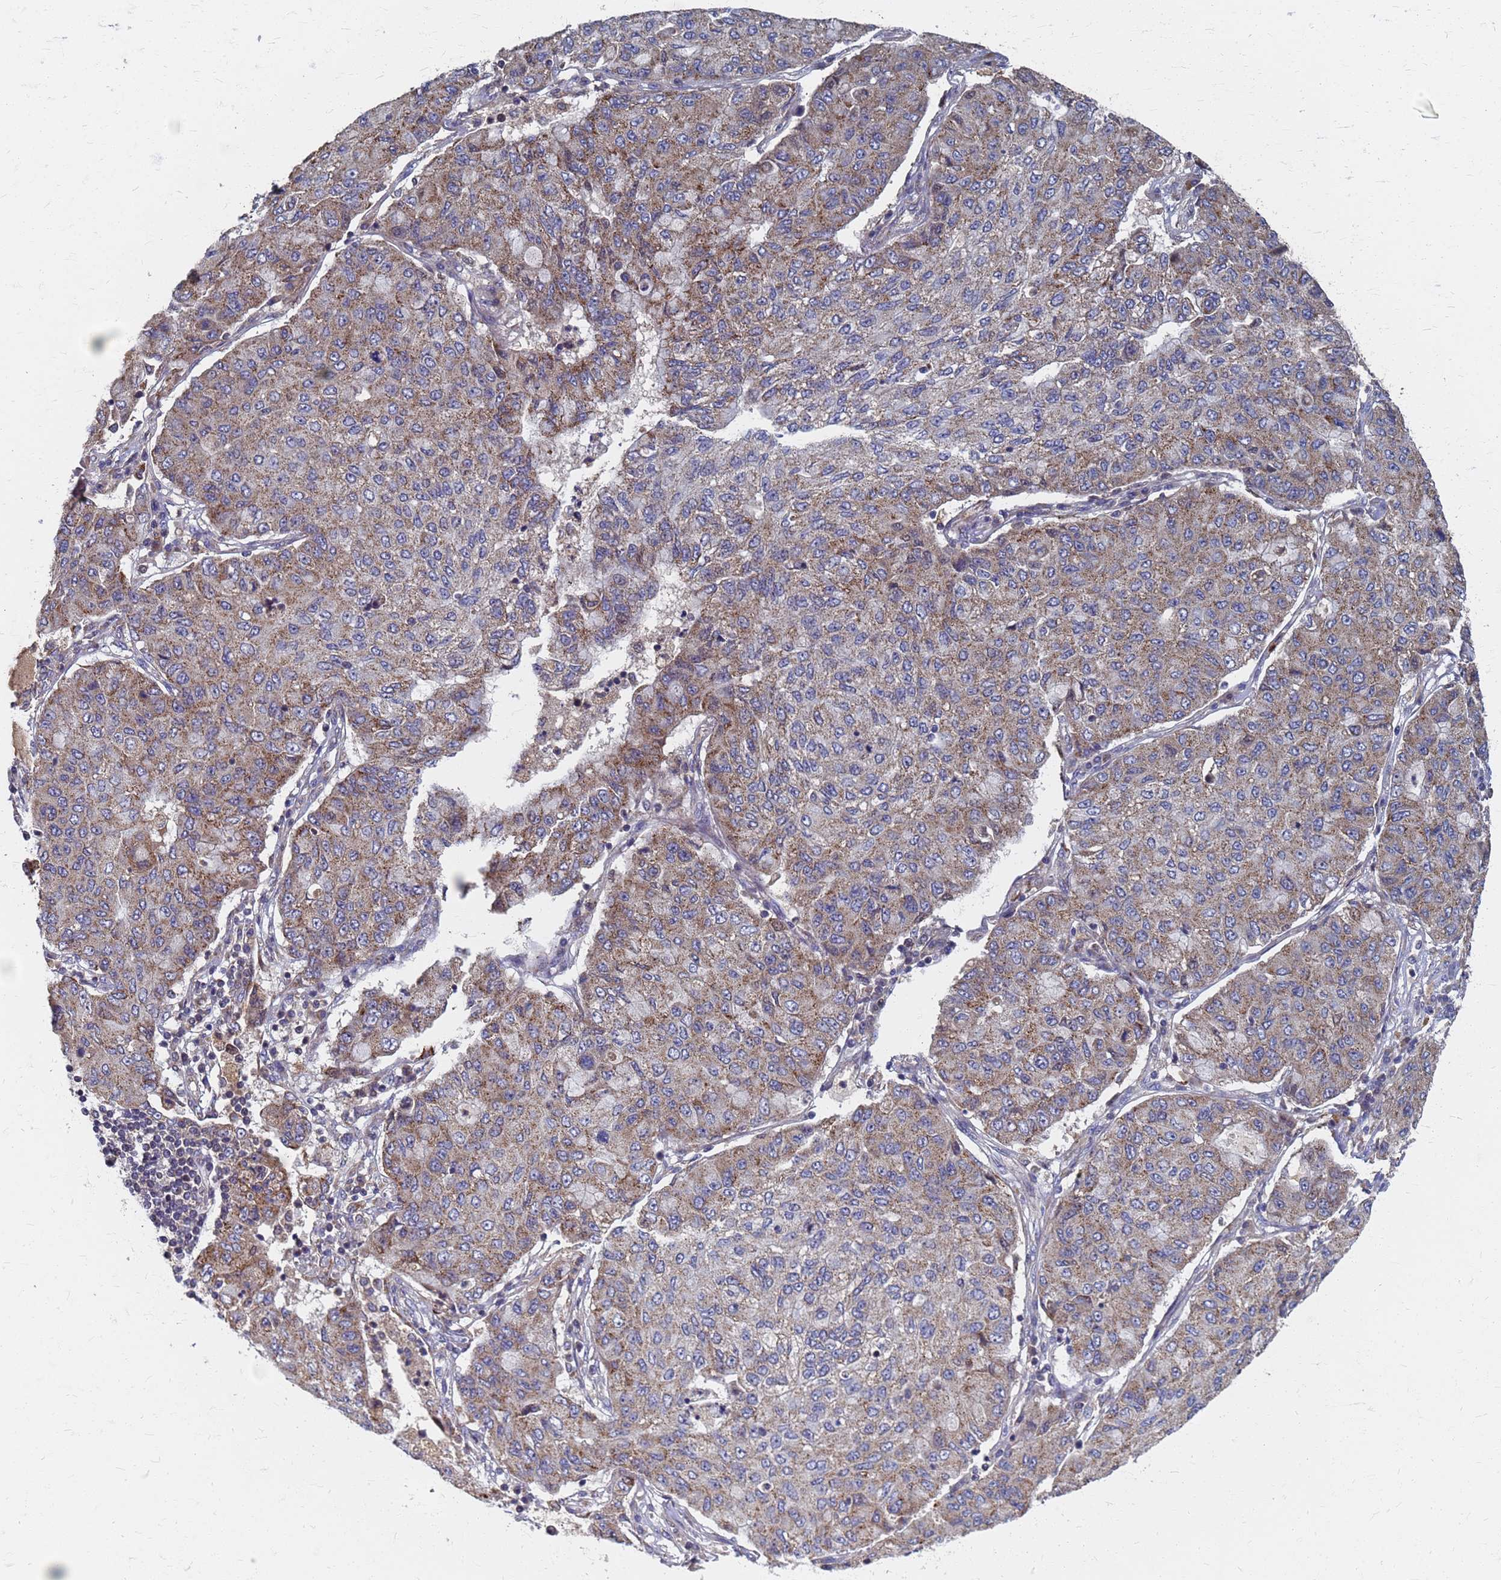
{"staining": {"intensity": "moderate", "quantity": "25%-75%", "location": "cytoplasmic/membranous"}, "tissue": "lung cancer", "cell_type": "Tumor cells", "image_type": "cancer", "snomed": [{"axis": "morphology", "description": "Squamous cell carcinoma, NOS"}, {"axis": "topography", "description": "Lung"}], "caption": "Brown immunohistochemical staining in lung squamous cell carcinoma reveals moderate cytoplasmic/membranous expression in approximately 25%-75% of tumor cells.", "gene": "ATPAF1", "patient": {"sex": "male", "age": 74}}